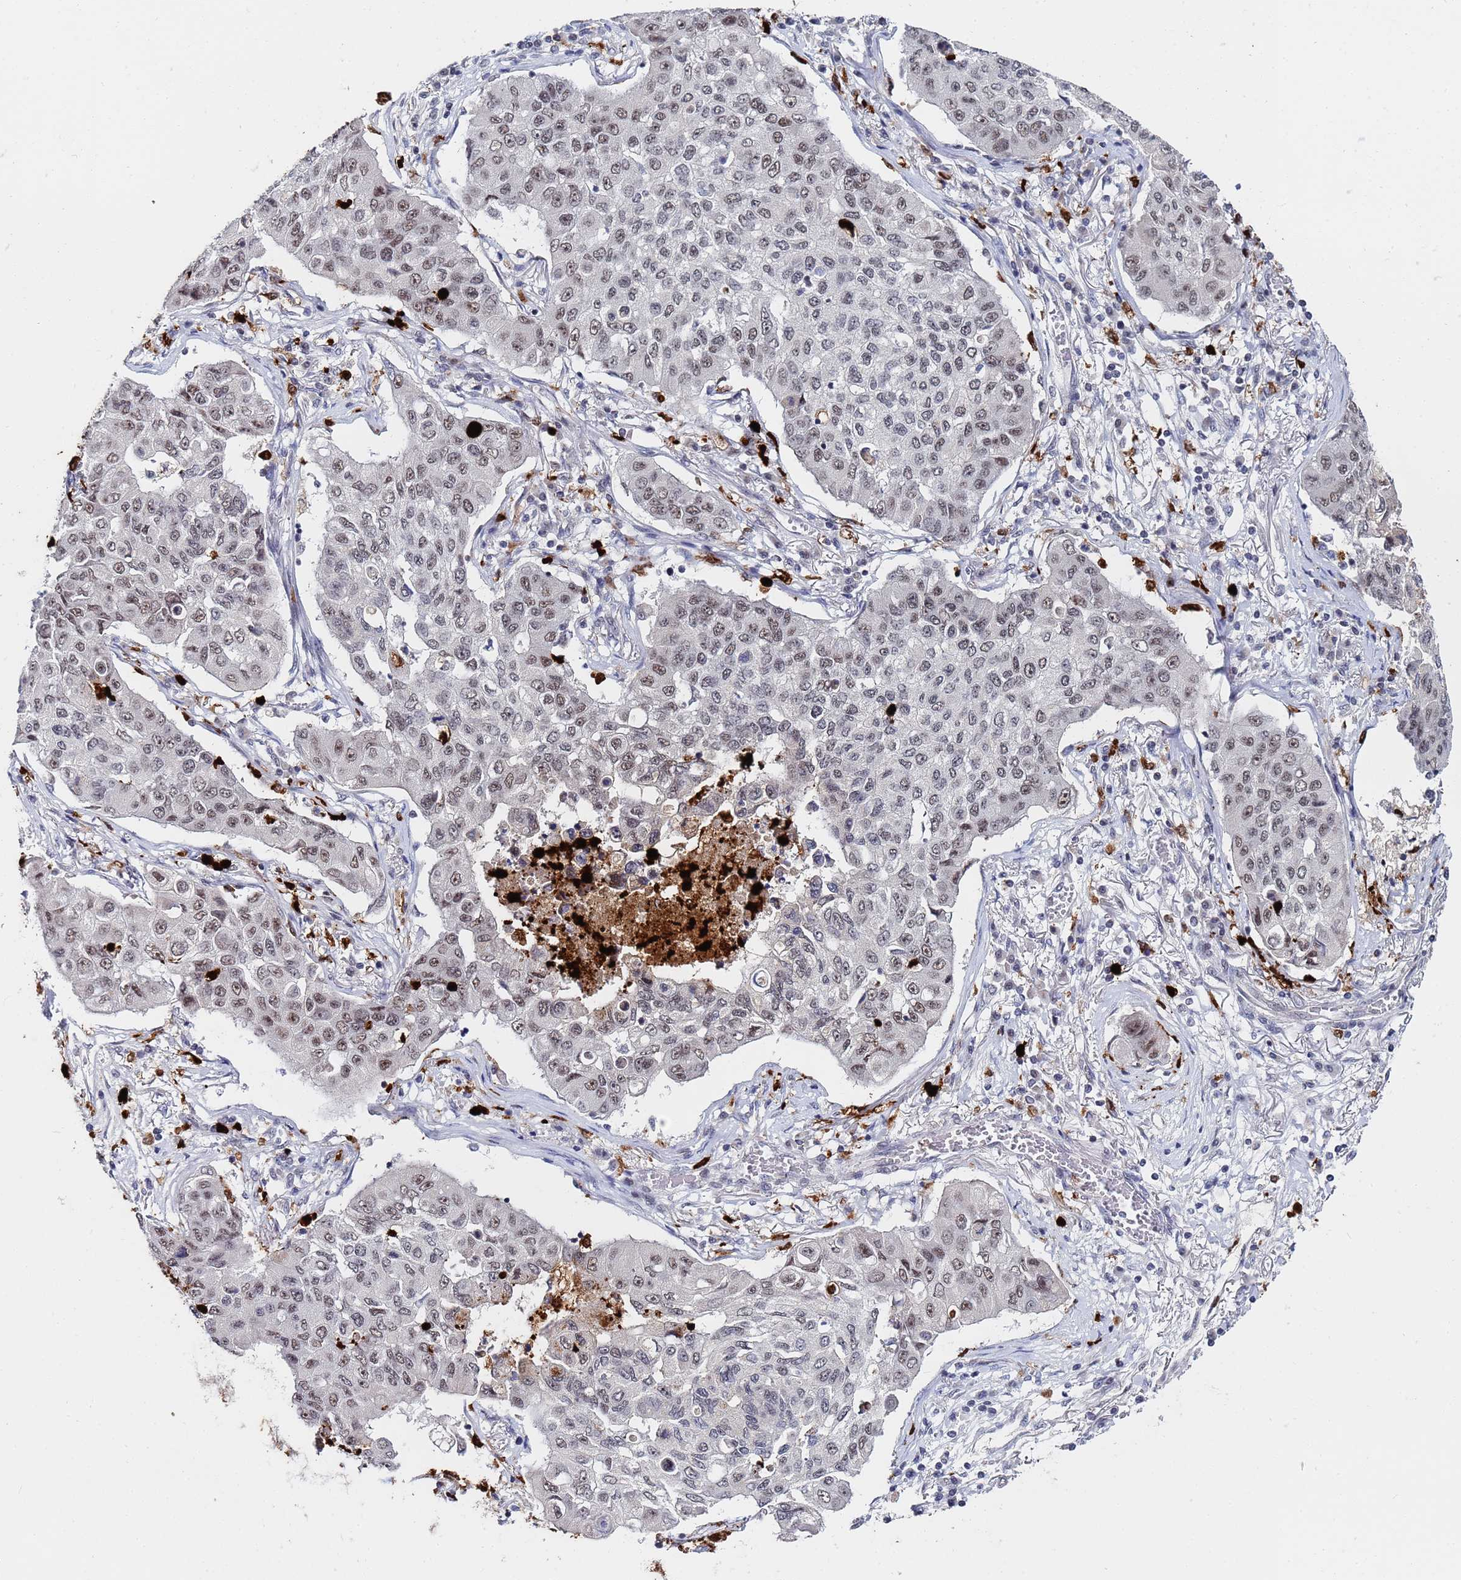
{"staining": {"intensity": "weak", "quantity": ">75%", "location": "nuclear"}, "tissue": "lung cancer", "cell_type": "Tumor cells", "image_type": "cancer", "snomed": [{"axis": "morphology", "description": "Squamous cell carcinoma, NOS"}, {"axis": "topography", "description": "Lung"}], "caption": "Immunohistochemistry (IHC) staining of lung cancer, which displays low levels of weak nuclear positivity in approximately >75% of tumor cells indicating weak nuclear protein staining. The staining was performed using DAB (3,3'-diaminobenzidine) (brown) for protein detection and nuclei were counterstained in hematoxylin (blue).", "gene": "MTCL1", "patient": {"sex": "male", "age": 74}}